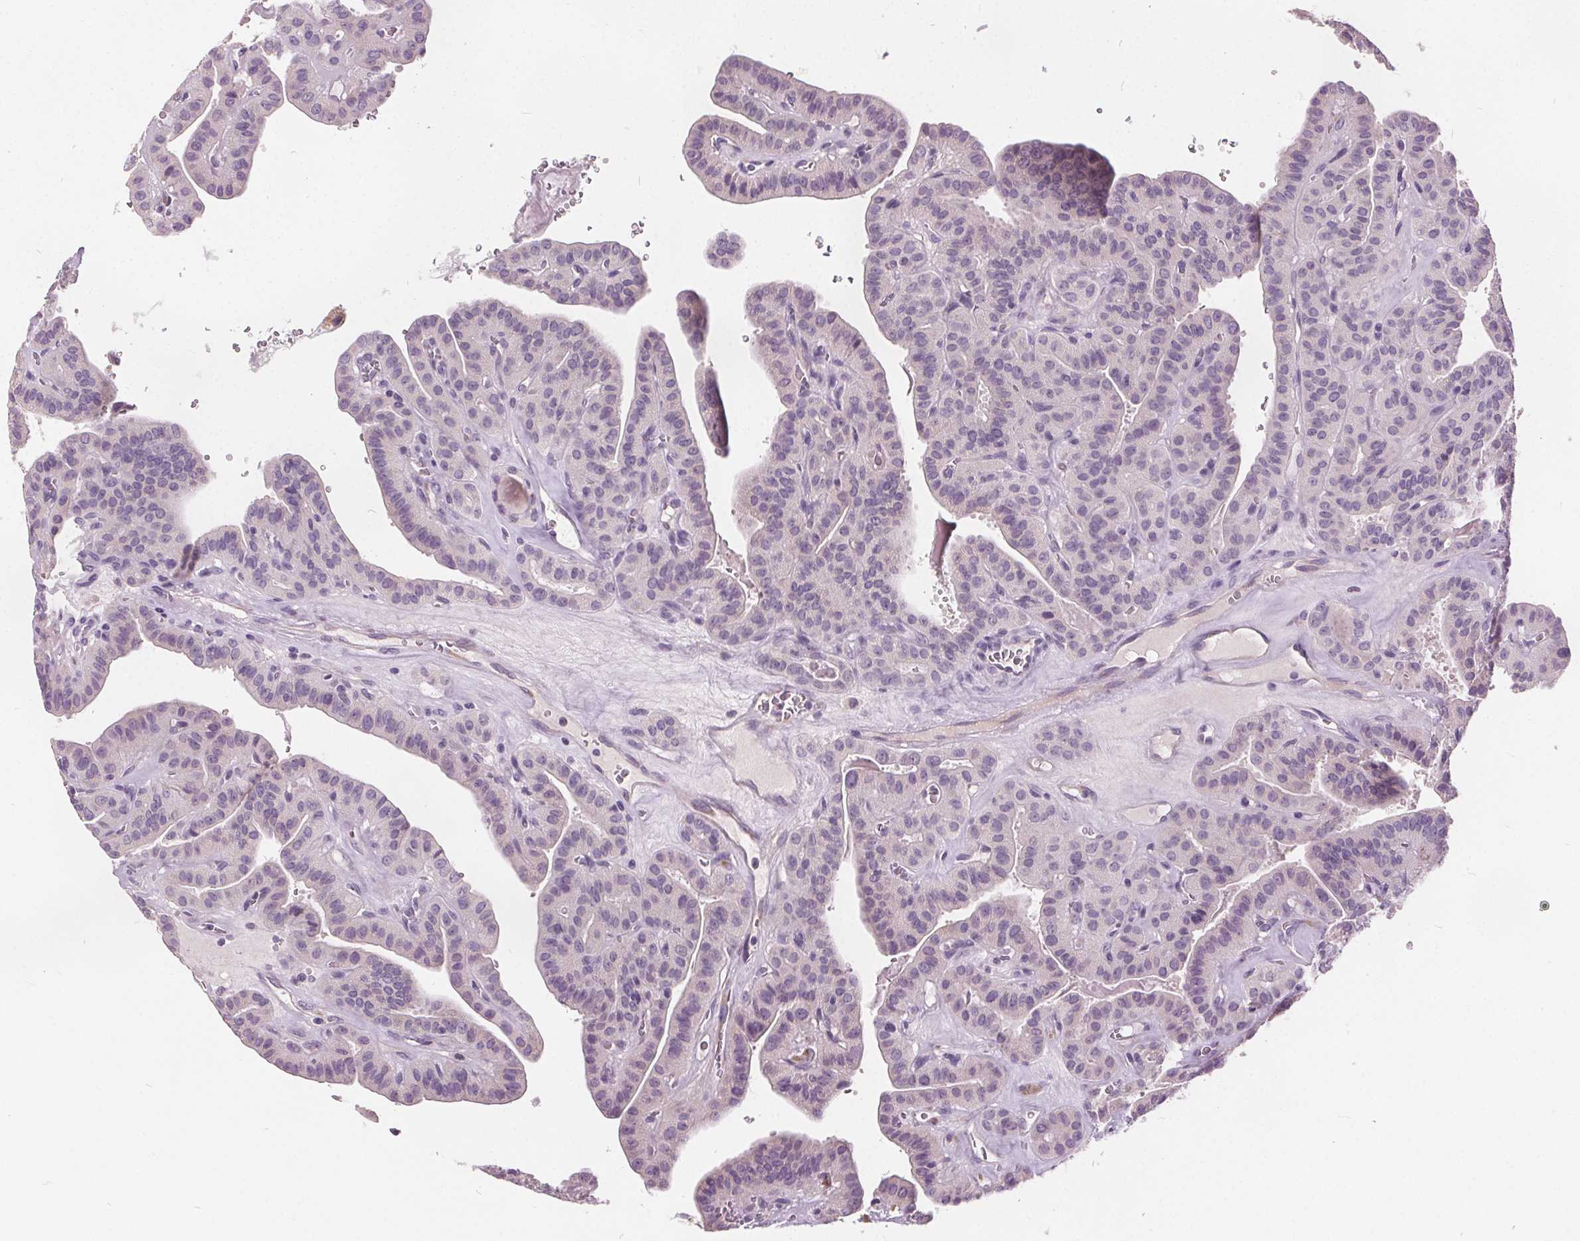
{"staining": {"intensity": "negative", "quantity": "none", "location": "none"}, "tissue": "thyroid cancer", "cell_type": "Tumor cells", "image_type": "cancer", "snomed": [{"axis": "morphology", "description": "Papillary adenocarcinoma, NOS"}, {"axis": "topography", "description": "Thyroid gland"}], "caption": "DAB immunohistochemical staining of human thyroid papillary adenocarcinoma displays no significant staining in tumor cells.", "gene": "ACOX2", "patient": {"sex": "male", "age": 52}}